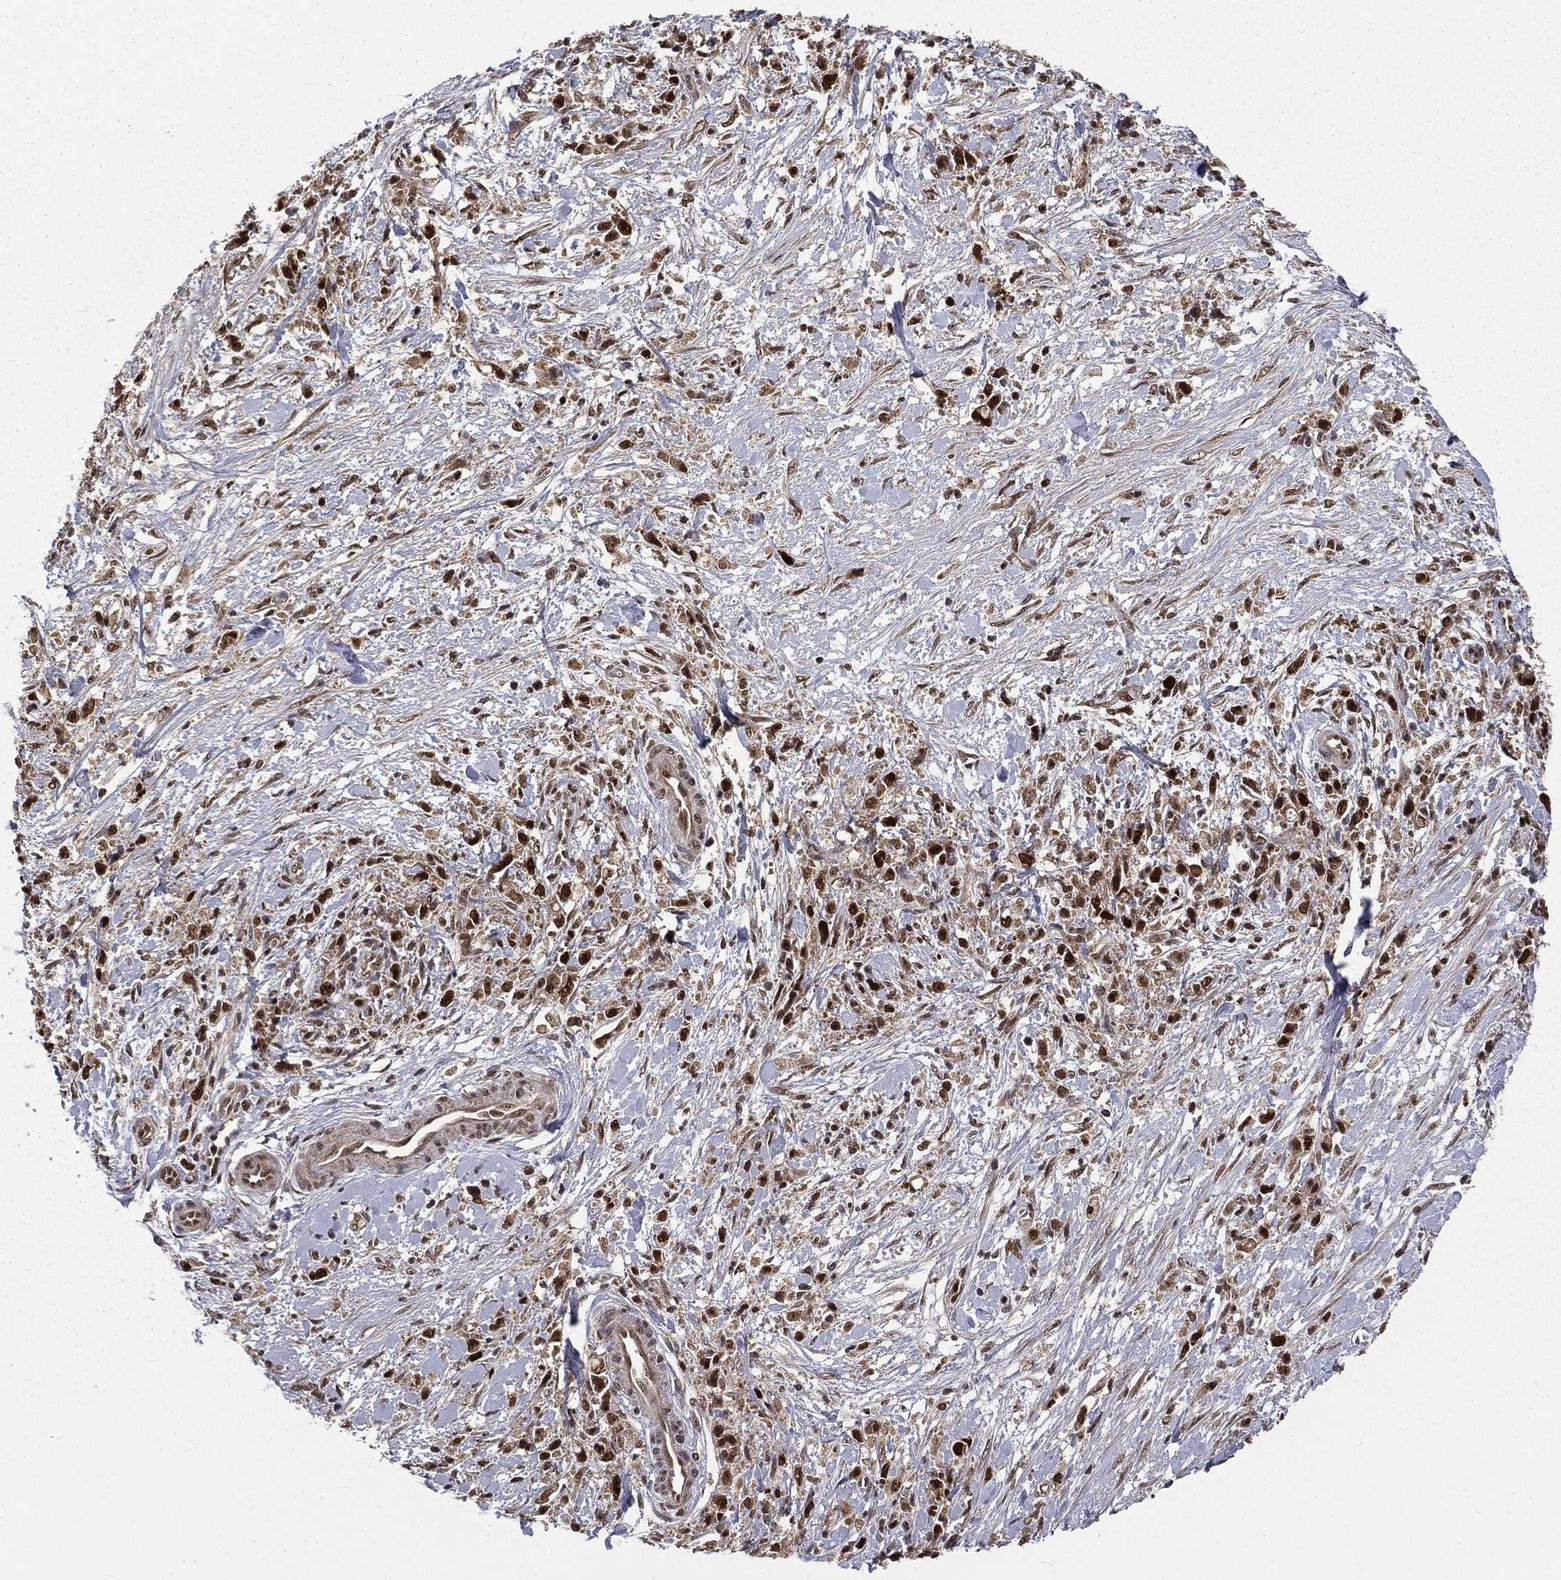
{"staining": {"intensity": "strong", "quantity": ">75%", "location": "nuclear"}, "tissue": "stomach cancer", "cell_type": "Tumor cells", "image_type": "cancer", "snomed": [{"axis": "morphology", "description": "Adenocarcinoma, NOS"}, {"axis": "topography", "description": "Stomach"}], "caption": "There is high levels of strong nuclear positivity in tumor cells of stomach cancer, as demonstrated by immunohistochemical staining (brown color).", "gene": "JMJD6", "patient": {"sex": "female", "age": 59}}